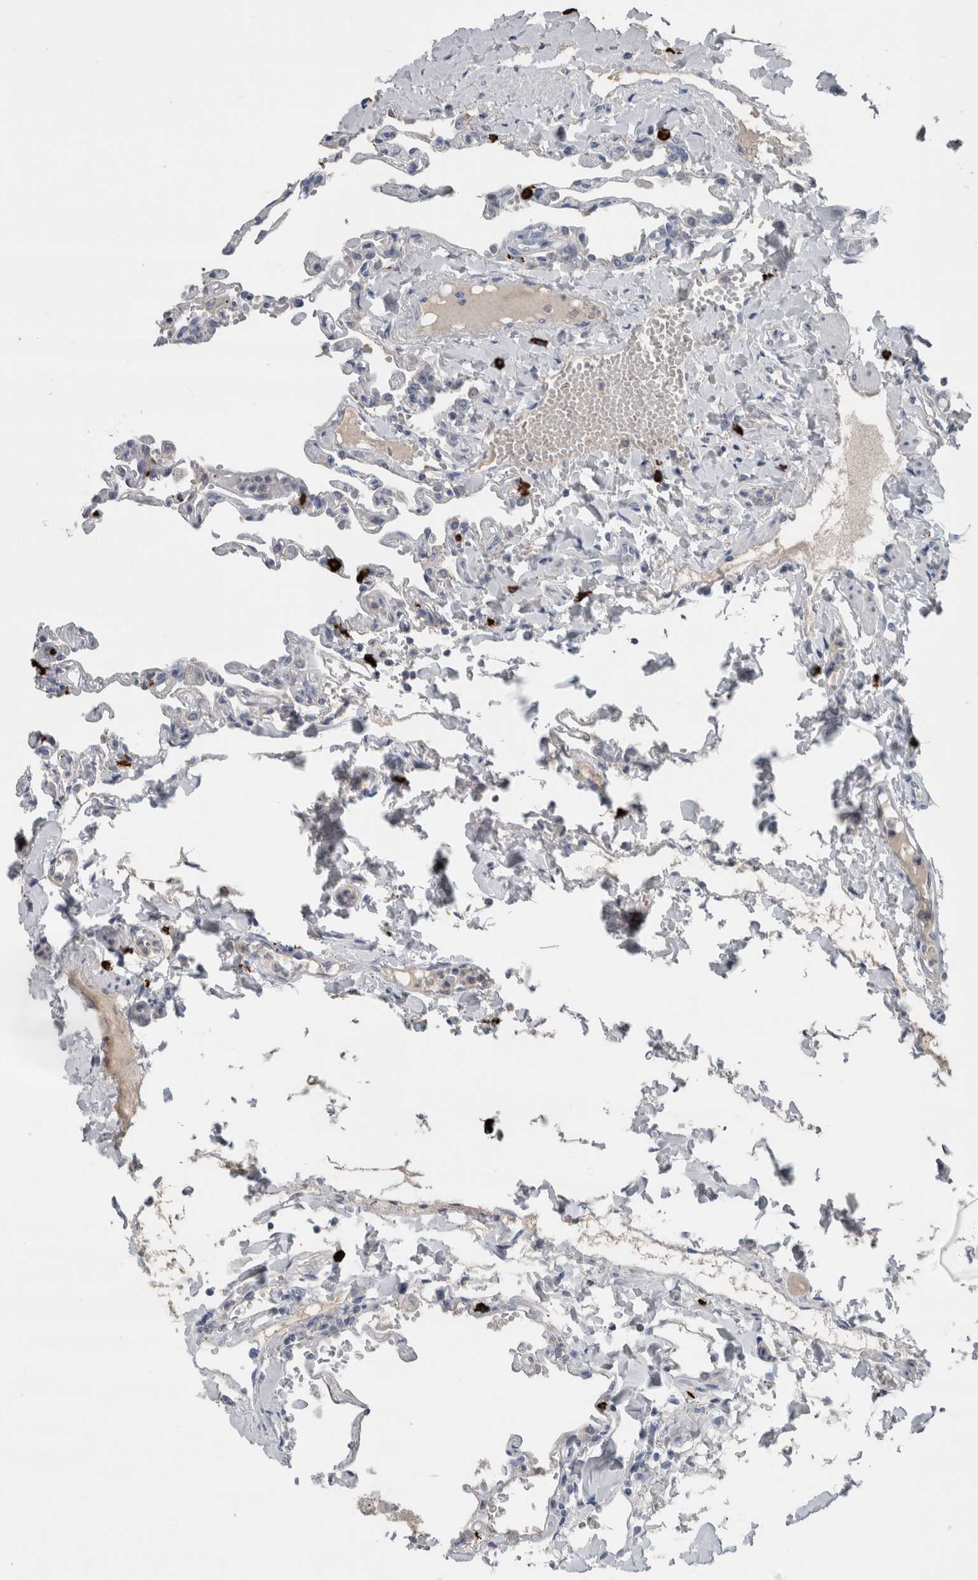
{"staining": {"intensity": "strong", "quantity": "<25%", "location": "cytoplasmic/membranous"}, "tissue": "lung", "cell_type": "Alveolar cells", "image_type": "normal", "snomed": [{"axis": "morphology", "description": "Normal tissue, NOS"}, {"axis": "topography", "description": "Lung"}], "caption": "Immunohistochemical staining of benign human lung shows strong cytoplasmic/membranous protein expression in approximately <25% of alveolar cells. The staining is performed using DAB (3,3'-diaminobenzidine) brown chromogen to label protein expression. The nuclei are counter-stained blue using hematoxylin.", "gene": "CRNN", "patient": {"sex": "male", "age": 21}}